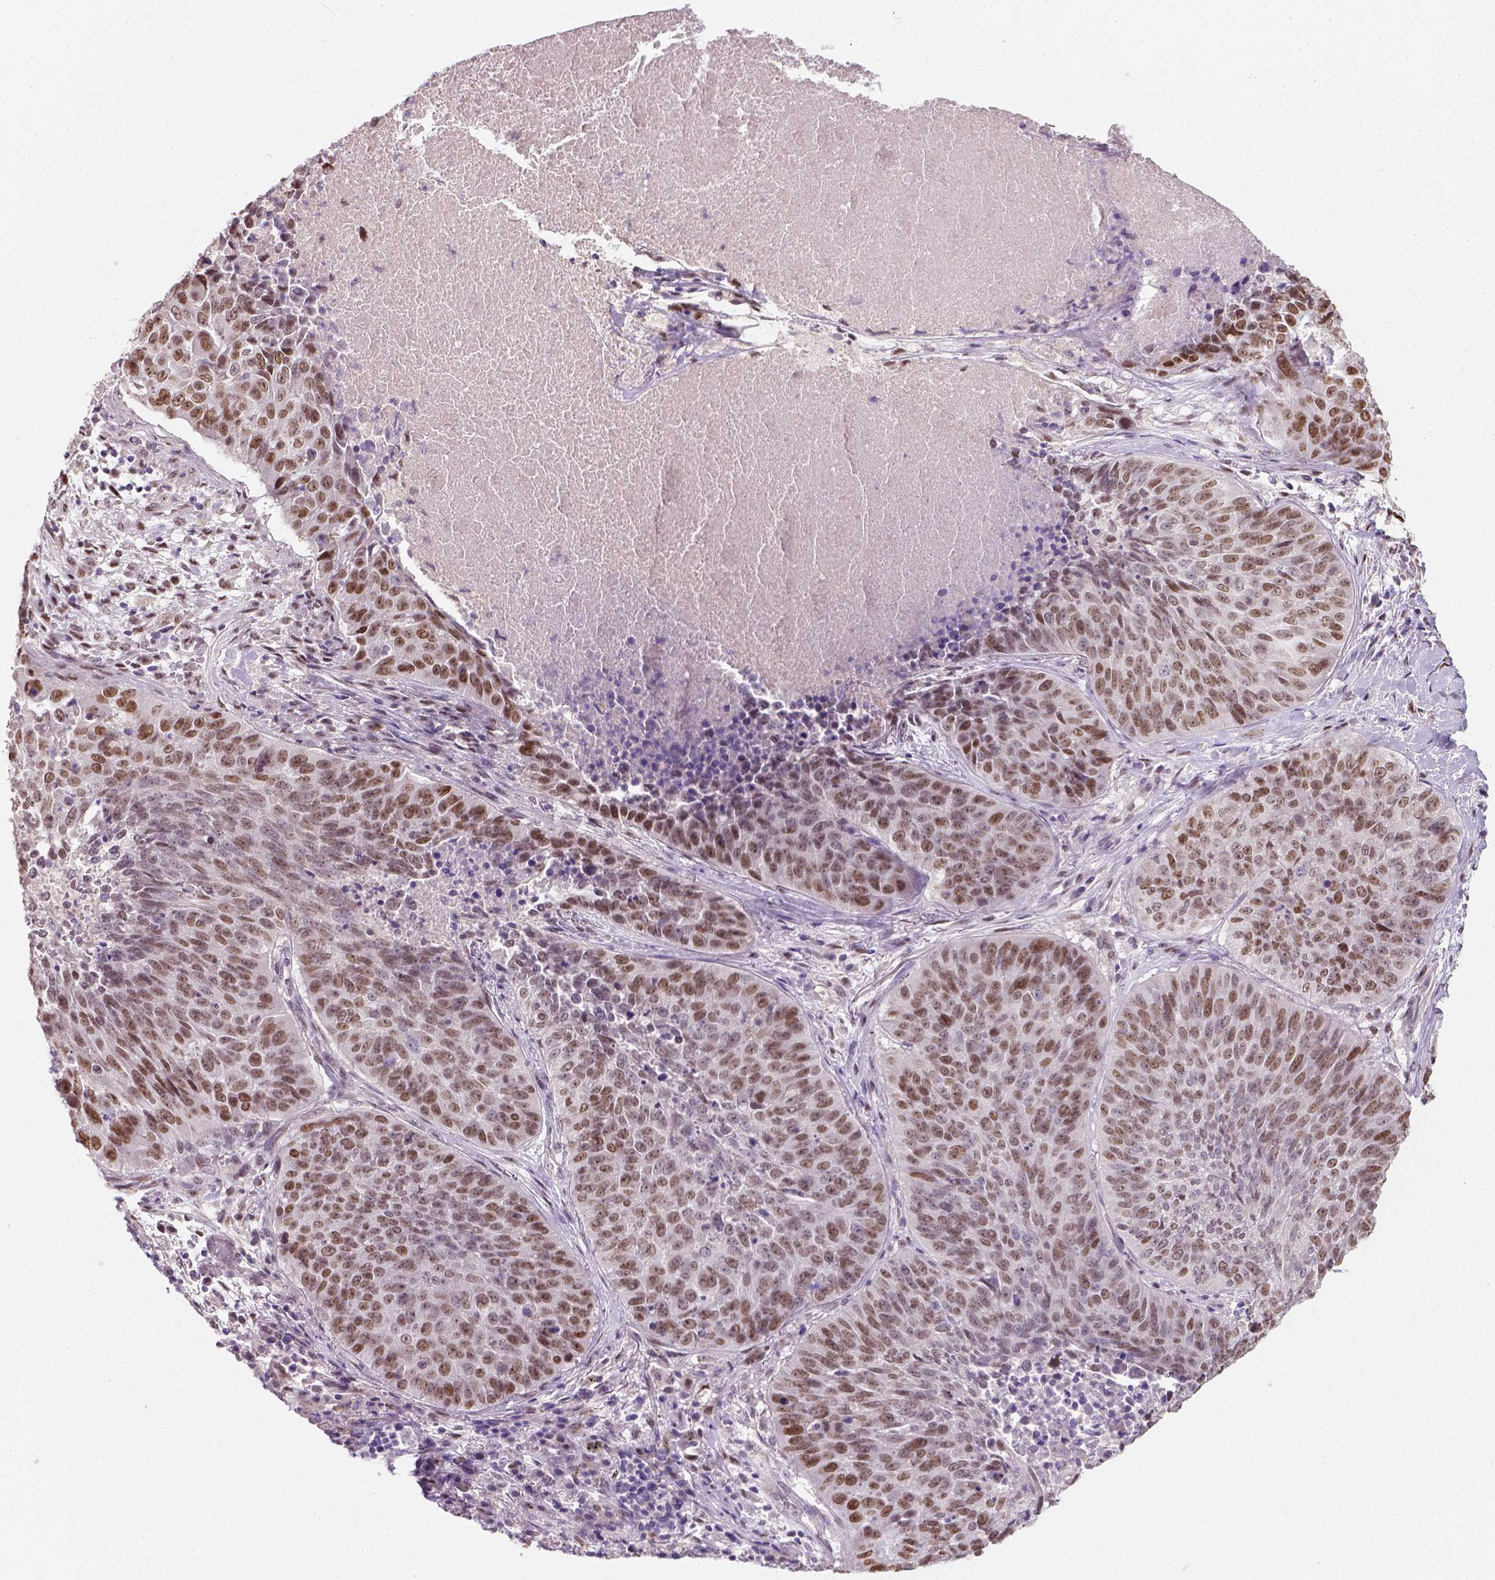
{"staining": {"intensity": "moderate", "quantity": ">75%", "location": "nuclear"}, "tissue": "lung cancer", "cell_type": "Tumor cells", "image_type": "cancer", "snomed": [{"axis": "morphology", "description": "Normal tissue, NOS"}, {"axis": "morphology", "description": "Squamous cell carcinoma, NOS"}, {"axis": "topography", "description": "Bronchus"}, {"axis": "topography", "description": "Lung"}], "caption": "Squamous cell carcinoma (lung) tissue exhibits moderate nuclear staining in about >75% of tumor cells, visualized by immunohistochemistry.", "gene": "C1orf112", "patient": {"sex": "male", "age": 64}}